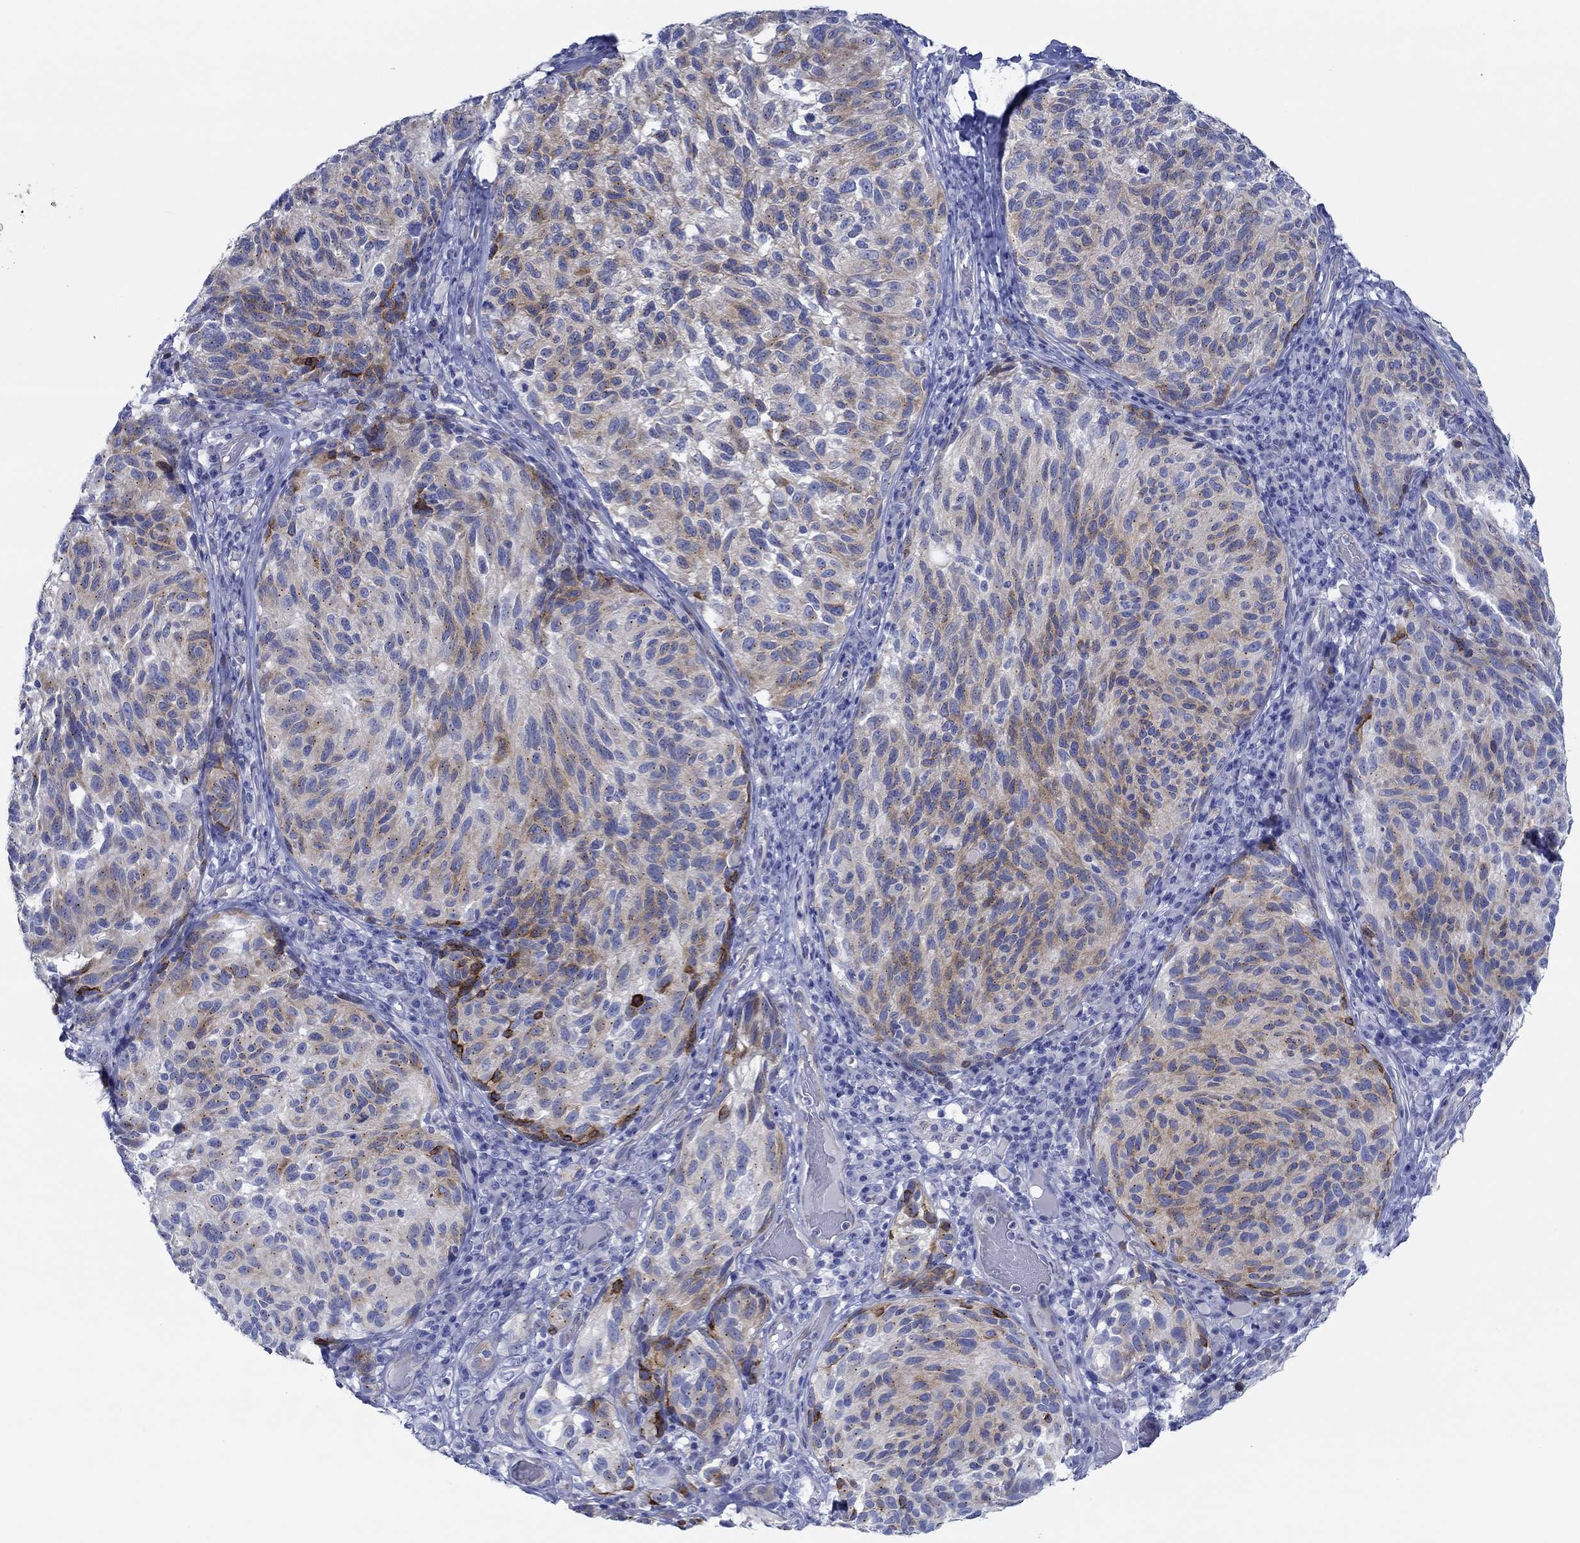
{"staining": {"intensity": "strong", "quantity": "<25%", "location": "cytoplasmic/membranous"}, "tissue": "melanoma", "cell_type": "Tumor cells", "image_type": "cancer", "snomed": [{"axis": "morphology", "description": "Malignant melanoma, NOS"}, {"axis": "topography", "description": "Skin"}], "caption": "The immunohistochemical stain shows strong cytoplasmic/membranous expression in tumor cells of malignant melanoma tissue.", "gene": "IGFBP6", "patient": {"sex": "female", "age": 73}}